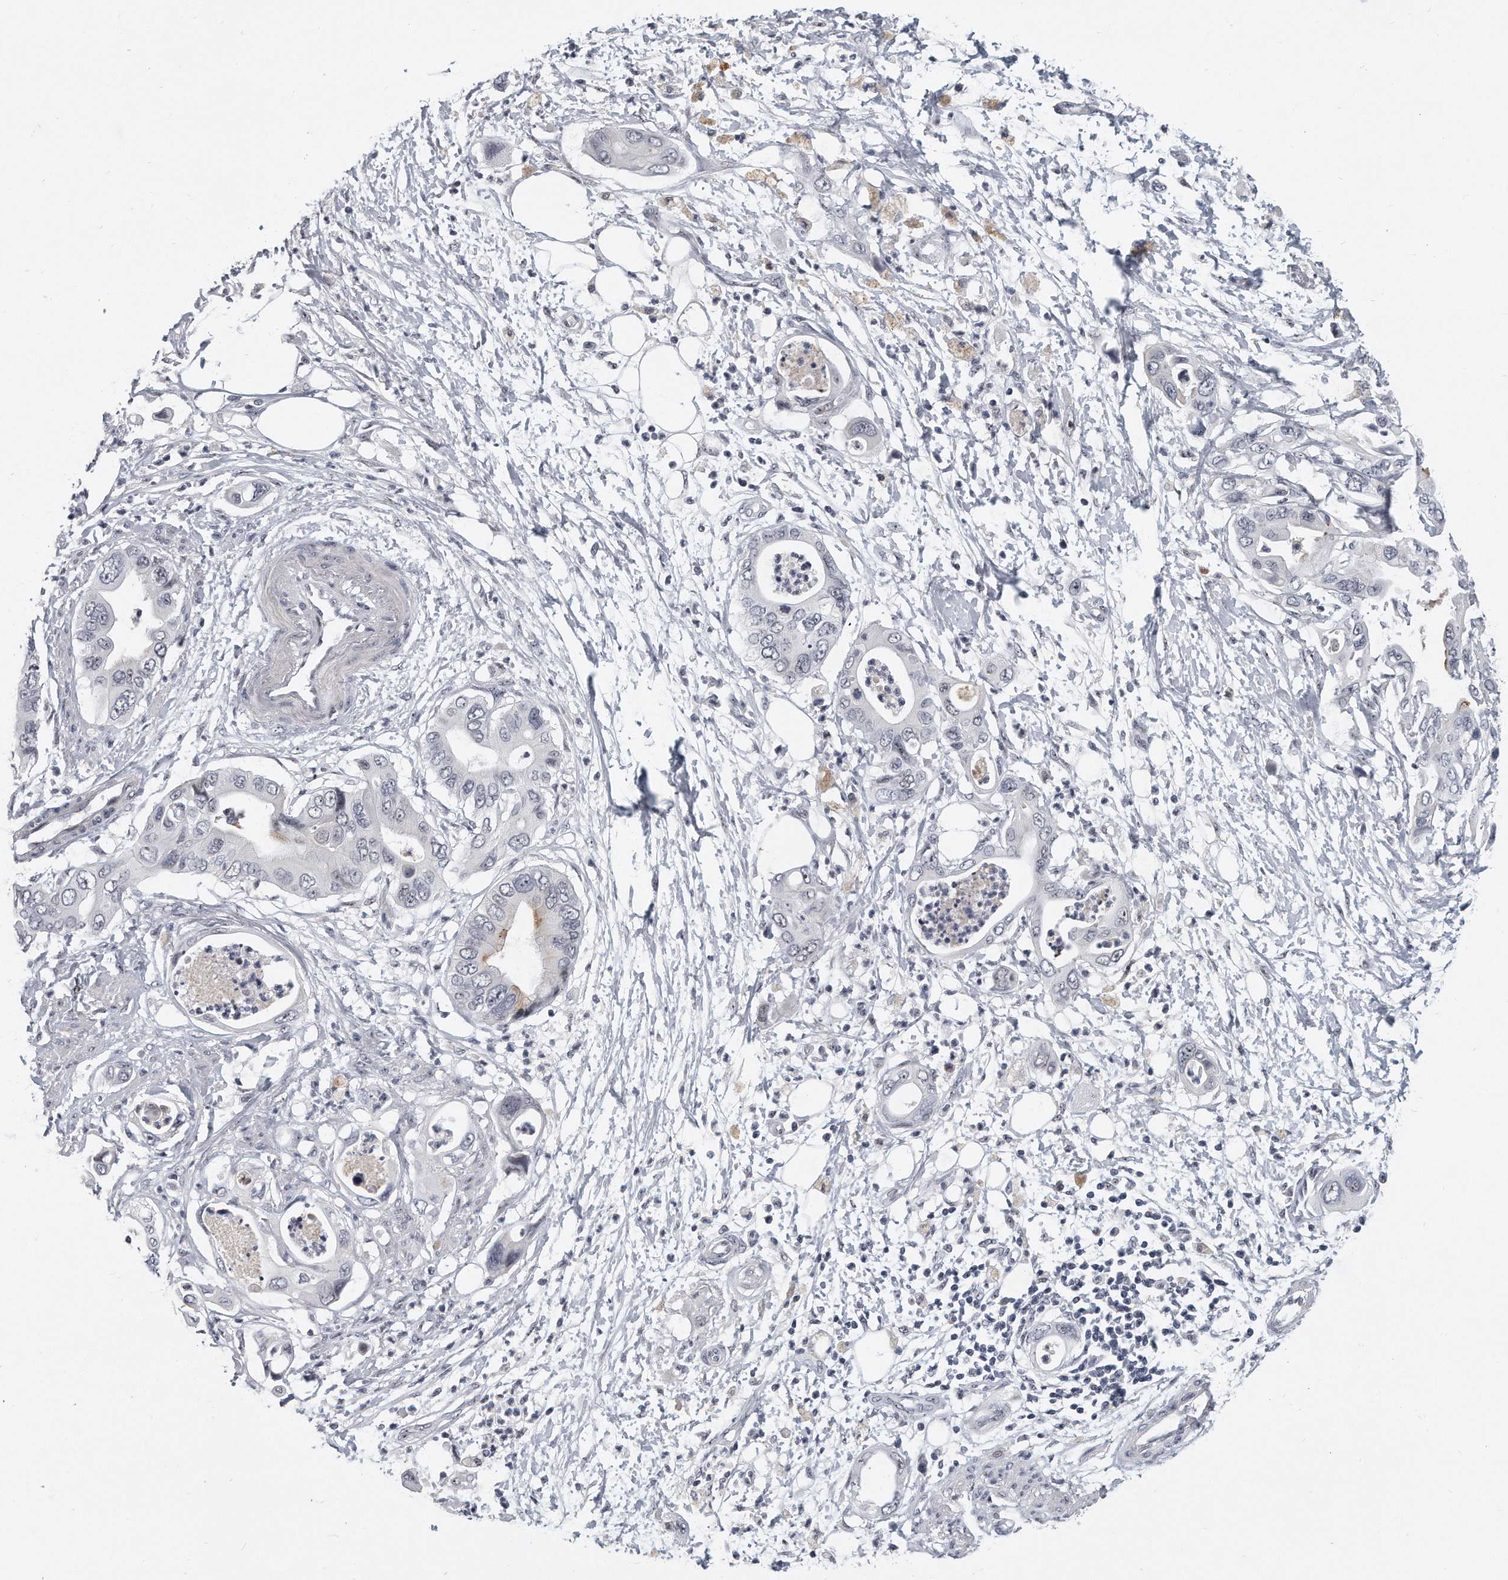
{"staining": {"intensity": "negative", "quantity": "none", "location": "none"}, "tissue": "pancreatic cancer", "cell_type": "Tumor cells", "image_type": "cancer", "snomed": [{"axis": "morphology", "description": "Adenocarcinoma, NOS"}, {"axis": "topography", "description": "Pancreas"}], "caption": "This image is of pancreatic cancer stained with IHC to label a protein in brown with the nuclei are counter-stained blue. There is no positivity in tumor cells.", "gene": "TFCP2L1", "patient": {"sex": "male", "age": 66}}